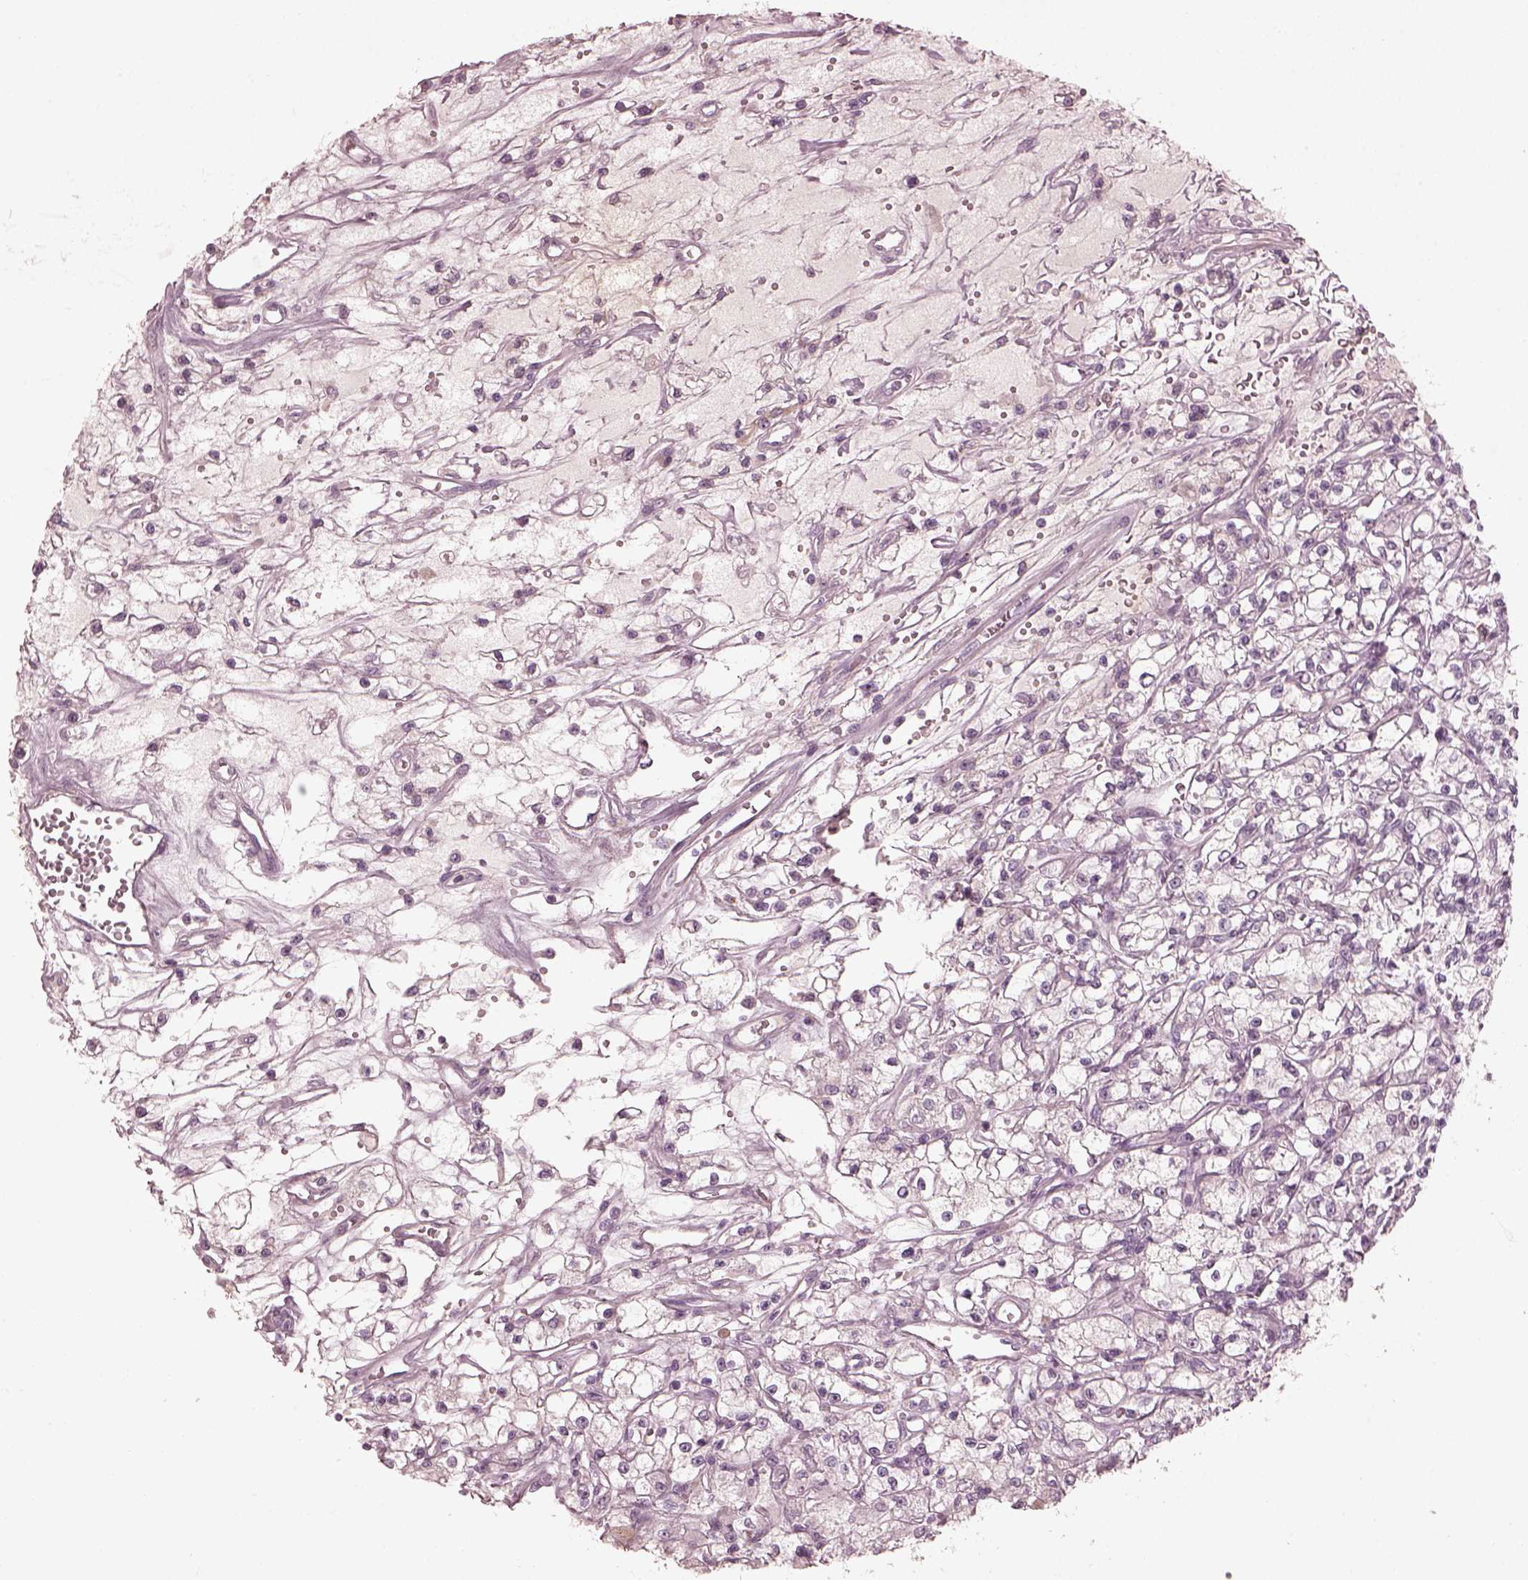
{"staining": {"intensity": "negative", "quantity": "none", "location": "none"}, "tissue": "renal cancer", "cell_type": "Tumor cells", "image_type": "cancer", "snomed": [{"axis": "morphology", "description": "Adenocarcinoma, NOS"}, {"axis": "topography", "description": "Kidney"}], "caption": "High magnification brightfield microscopy of adenocarcinoma (renal) stained with DAB (3,3'-diaminobenzidine) (brown) and counterstained with hematoxylin (blue): tumor cells show no significant positivity. The staining is performed using DAB (3,3'-diaminobenzidine) brown chromogen with nuclei counter-stained in using hematoxylin.", "gene": "OPTC", "patient": {"sex": "female", "age": 59}}